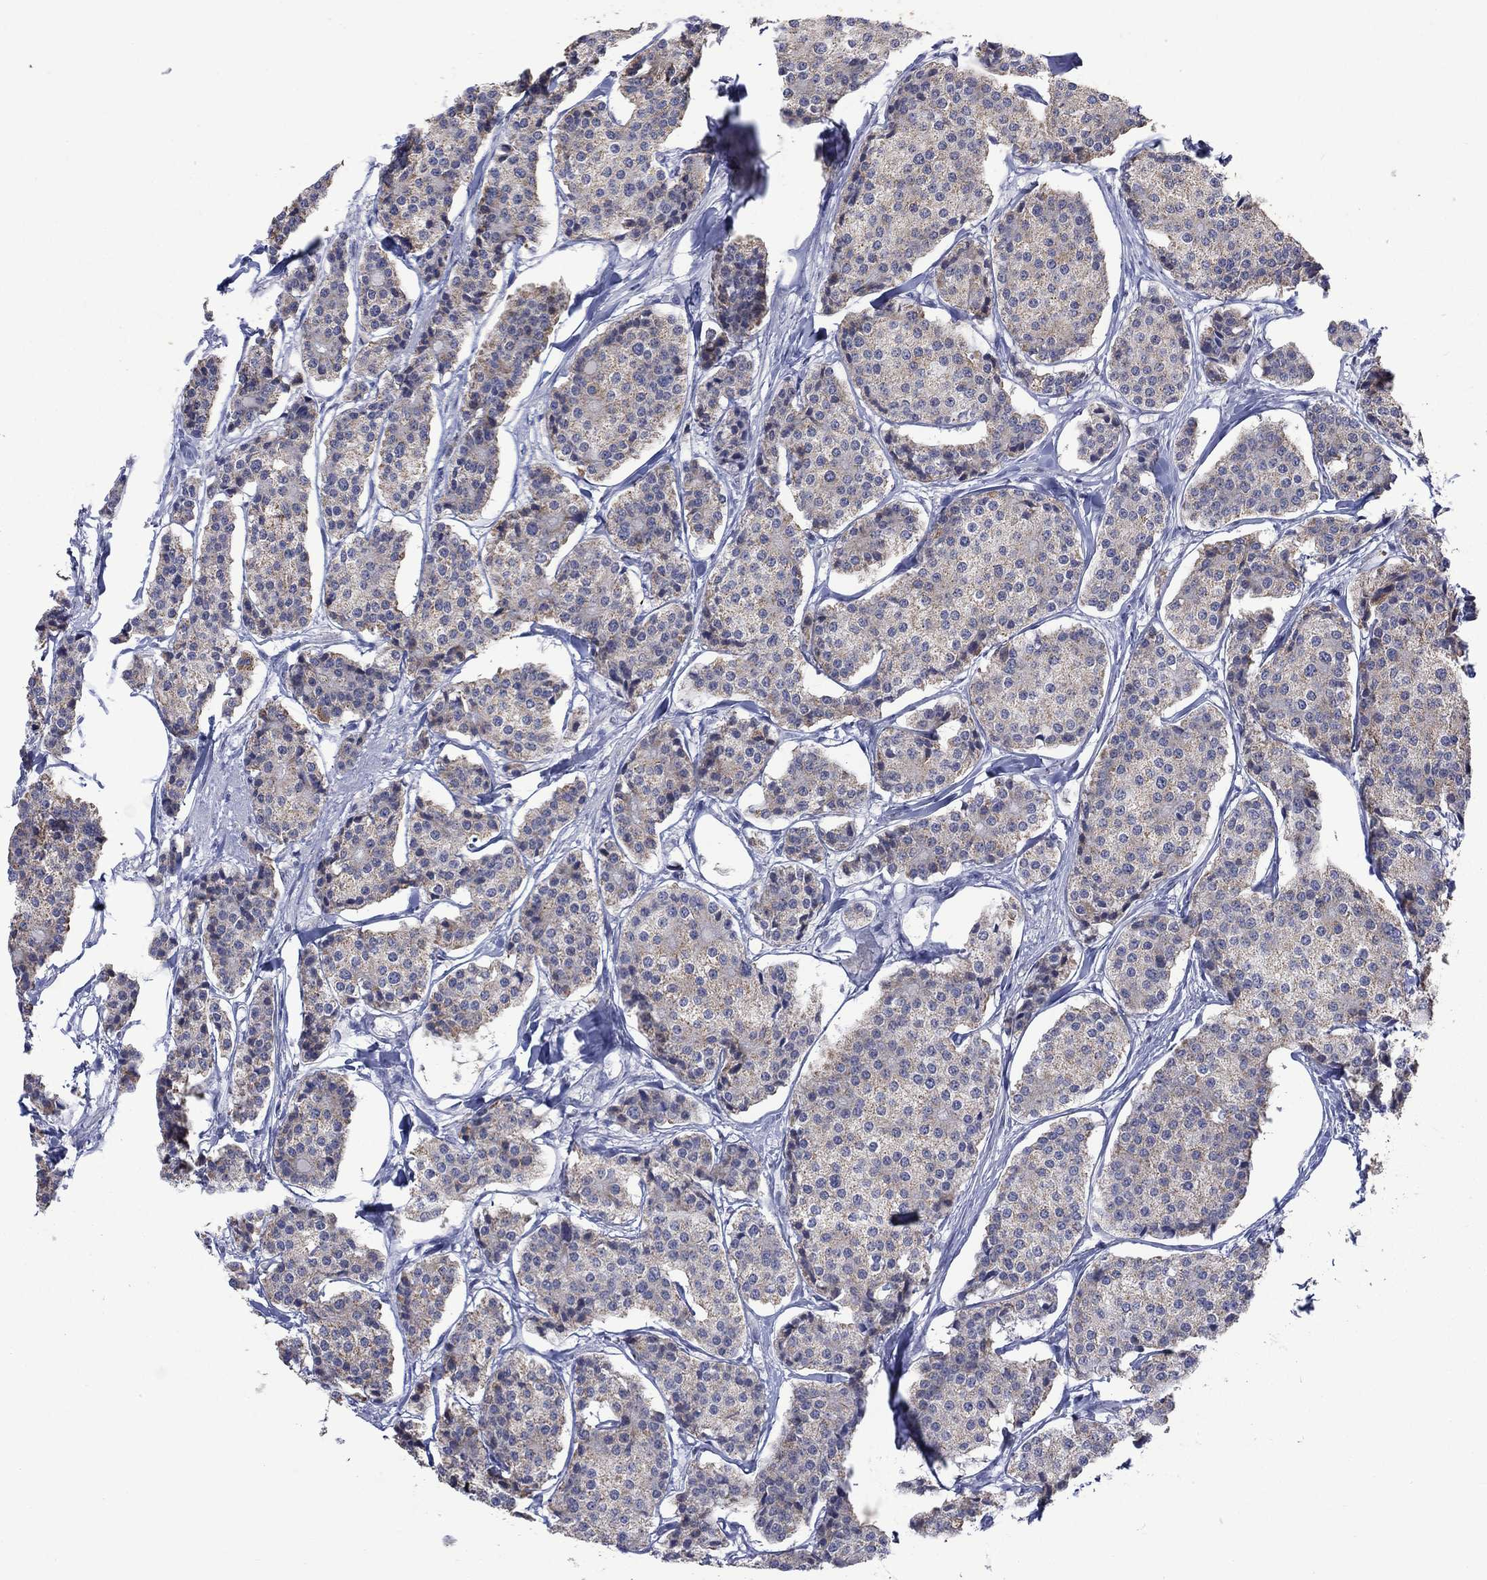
{"staining": {"intensity": "moderate", "quantity": "<25%", "location": "cytoplasmic/membranous"}, "tissue": "carcinoid", "cell_type": "Tumor cells", "image_type": "cancer", "snomed": [{"axis": "morphology", "description": "Carcinoid, malignant, NOS"}, {"axis": "topography", "description": "Small intestine"}], "caption": "Protein expression analysis of carcinoid (malignant) reveals moderate cytoplasmic/membranous positivity in about <25% of tumor cells.", "gene": "SDC1", "patient": {"sex": "female", "age": 65}}